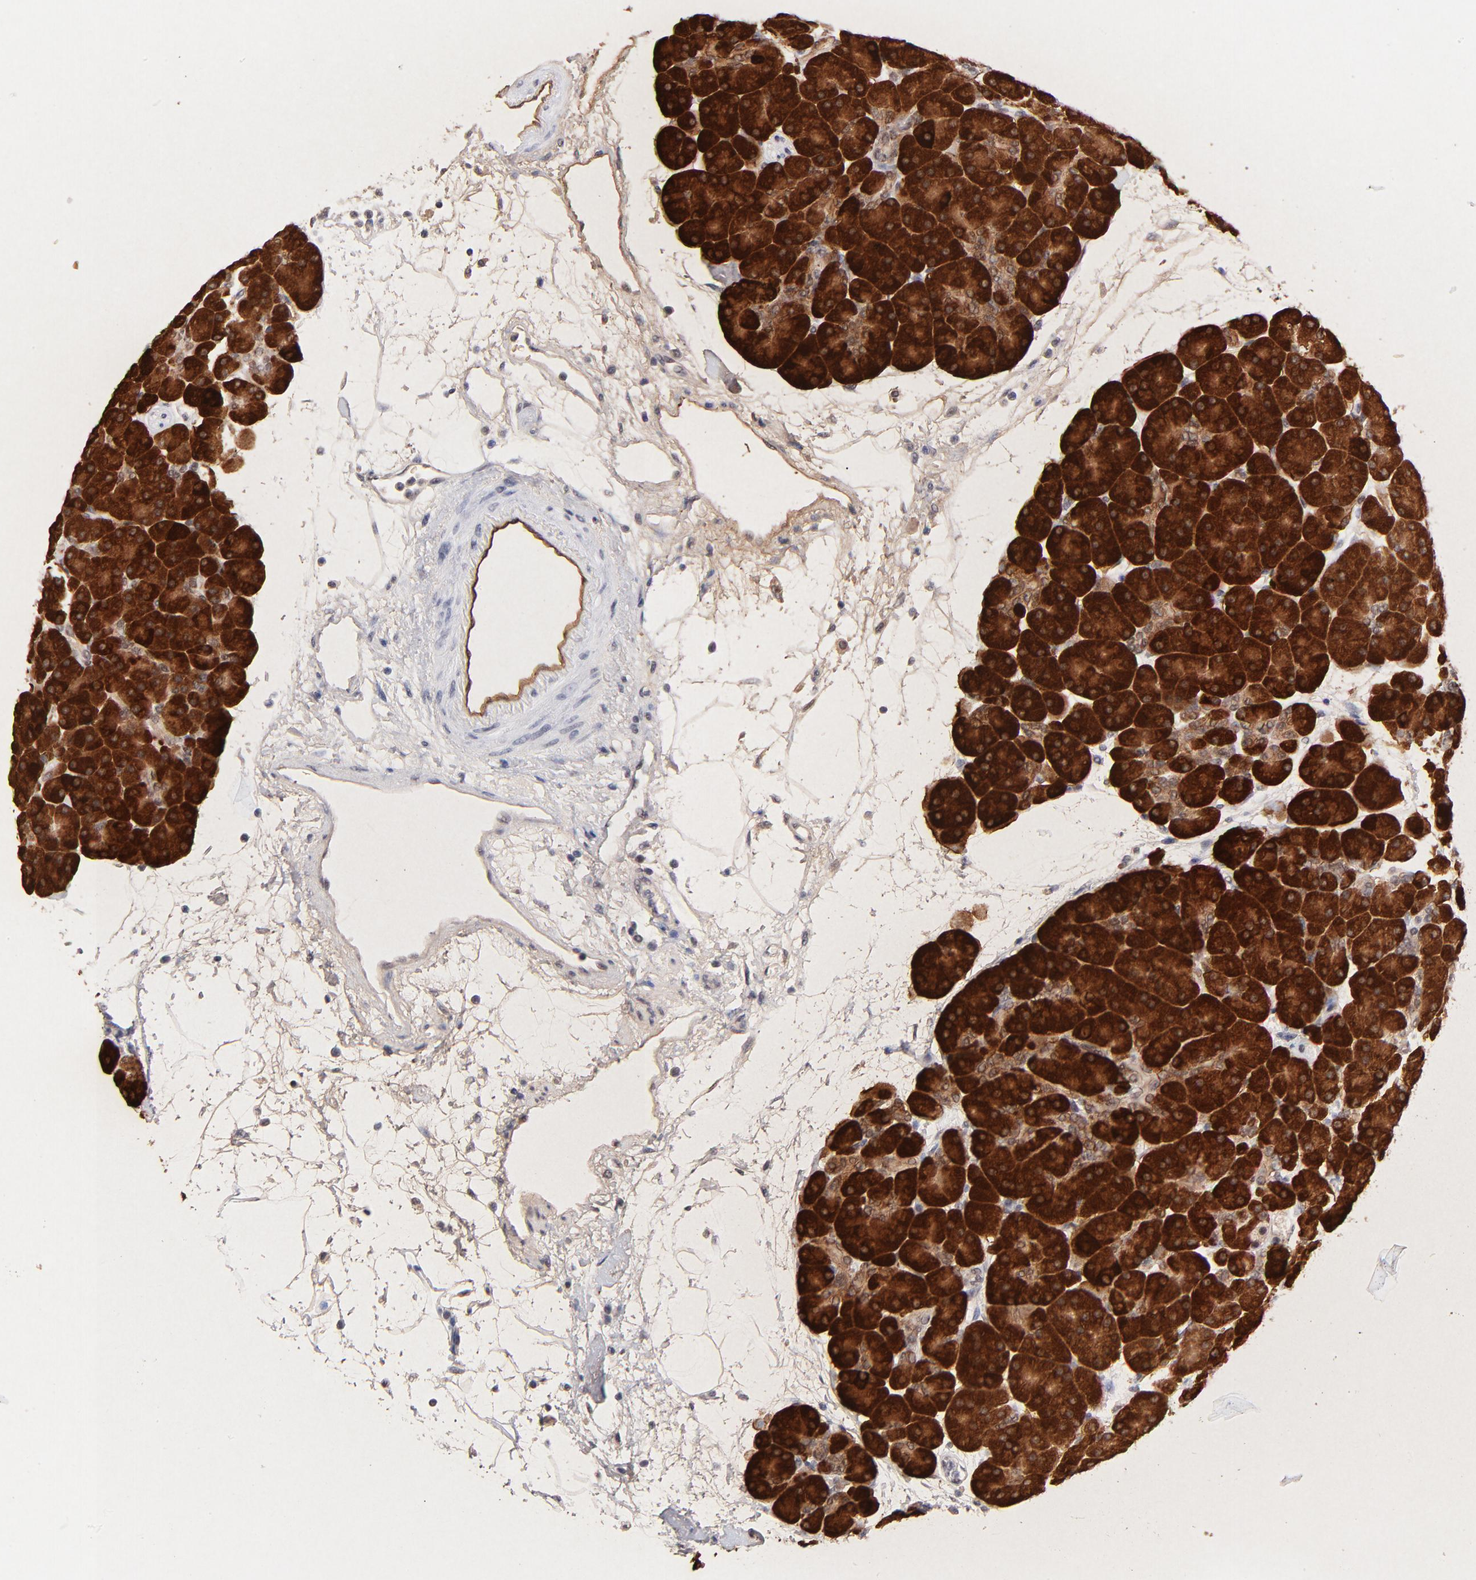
{"staining": {"intensity": "strong", "quantity": ">75%", "location": "cytoplasmic/membranous"}, "tissue": "pancreas", "cell_type": "Exocrine glandular cells", "image_type": "normal", "snomed": [{"axis": "morphology", "description": "Normal tissue, NOS"}, {"axis": "topography", "description": "Pancreas"}], "caption": "IHC (DAB (3,3'-diaminobenzidine)) staining of benign human pancreas displays strong cytoplasmic/membranous protein staining in about >75% of exocrine glandular cells. (brown staining indicates protein expression, while blue staining denotes nuclei).", "gene": "ZNF74", "patient": {"sex": "male", "age": 66}}